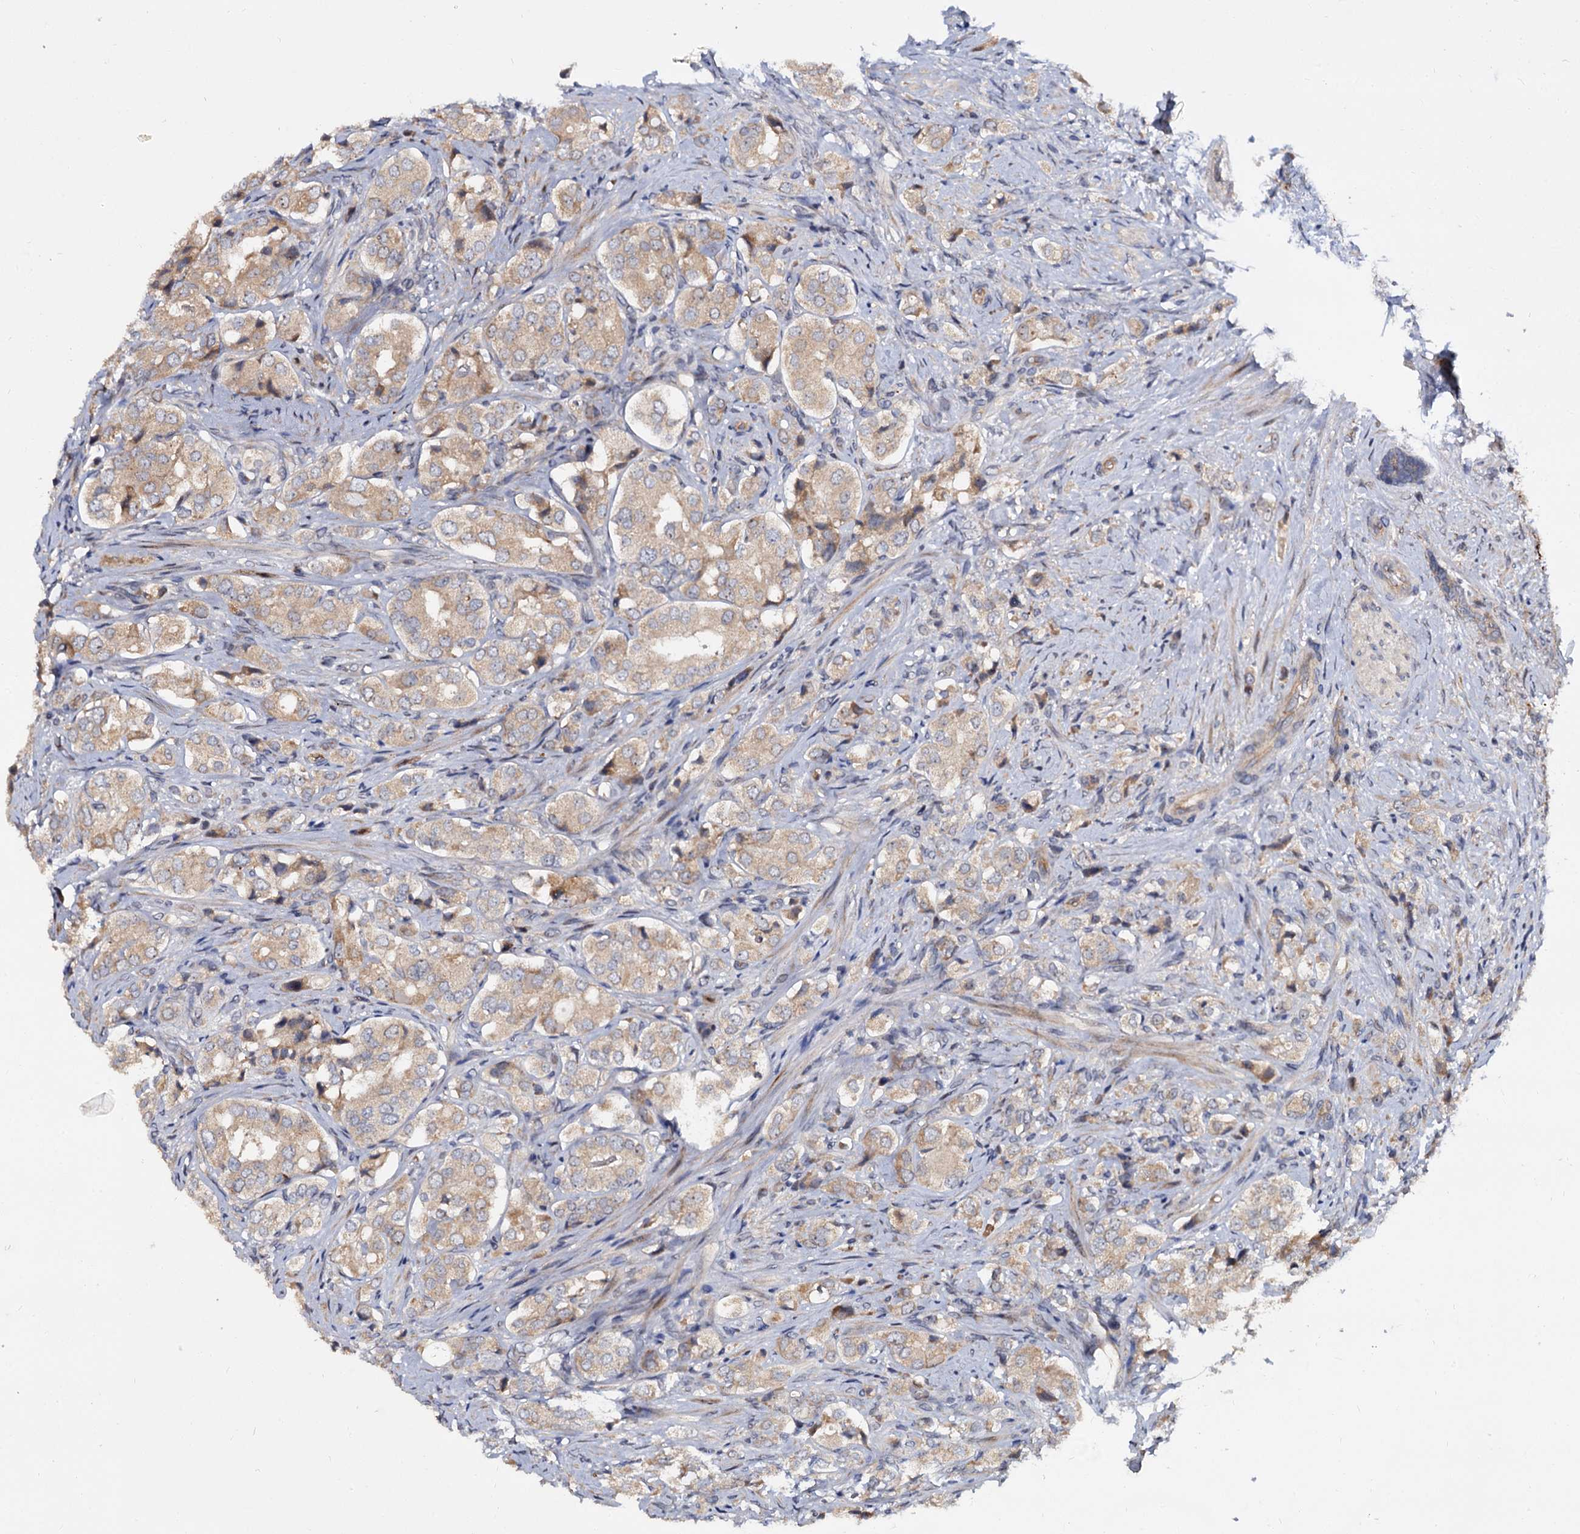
{"staining": {"intensity": "weak", "quantity": ">75%", "location": "cytoplasmic/membranous"}, "tissue": "prostate cancer", "cell_type": "Tumor cells", "image_type": "cancer", "snomed": [{"axis": "morphology", "description": "Adenocarcinoma, High grade"}, {"axis": "topography", "description": "Prostate"}], "caption": "Protein staining shows weak cytoplasmic/membranous expression in approximately >75% of tumor cells in adenocarcinoma (high-grade) (prostate).", "gene": "WWC3", "patient": {"sex": "male", "age": 65}}